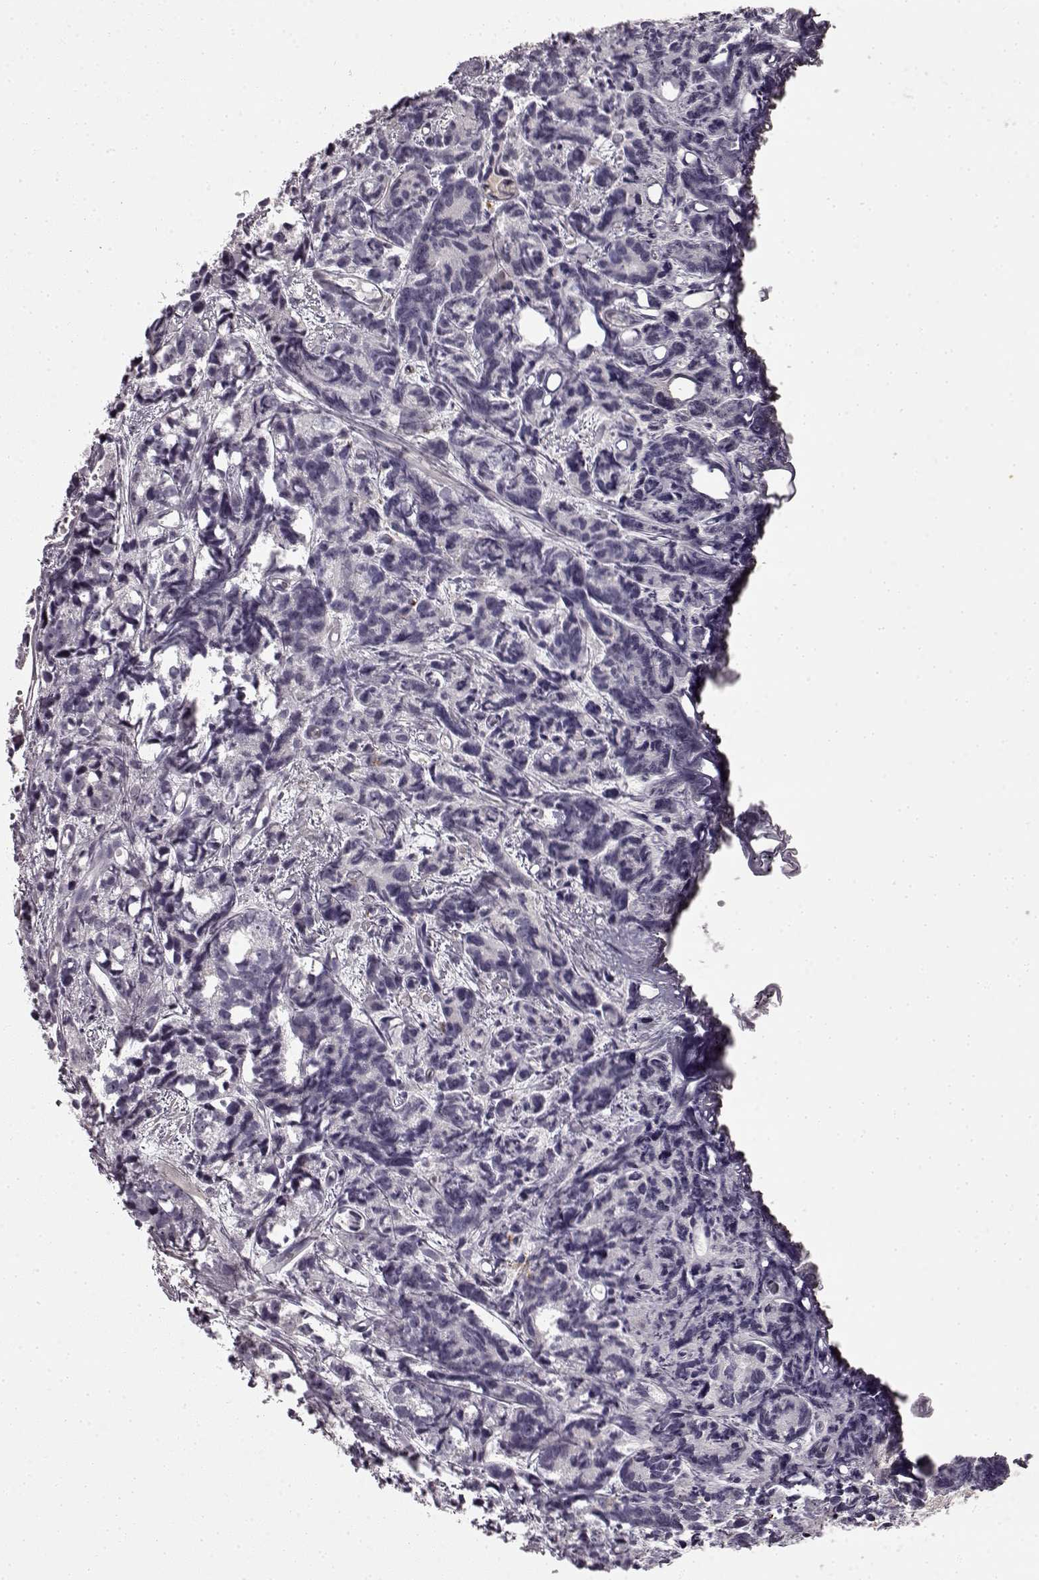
{"staining": {"intensity": "negative", "quantity": "none", "location": "none"}, "tissue": "prostate cancer", "cell_type": "Tumor cells", "image_type": "cancer", "snomed": [{"axis": "morphology", "description": "Adenocarcinoma, High grade"}, {"axis": "topography", "description": "Prostate"}], "caption": "Tumor cells are negative for brown protein staining in prostate cancer (high-grade adenocarcinoma).", "gene": "KRT85", "patient": {"sex": "male", "age": 77}}